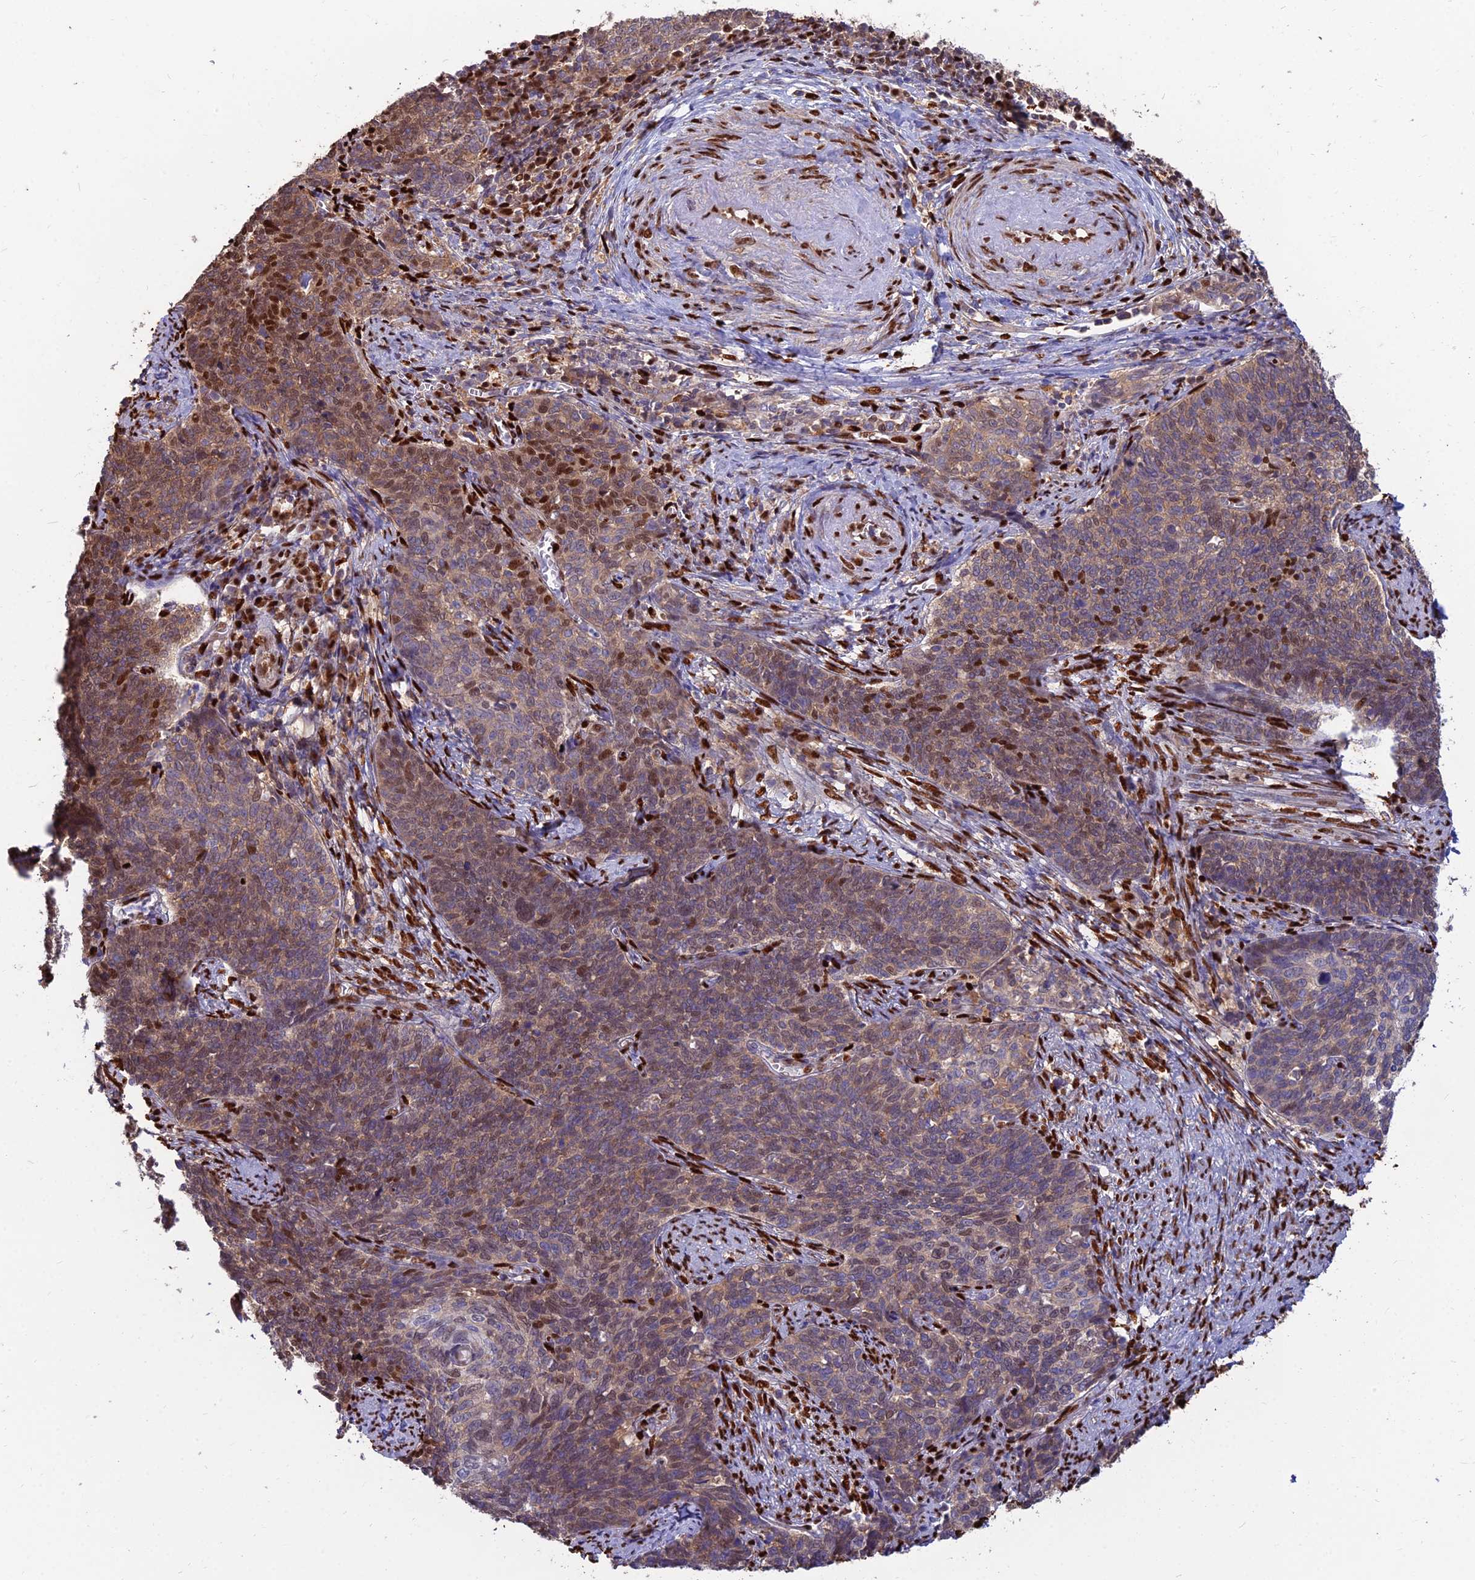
{"staining": {"intensity": "strong", "quantity": "25%-75%", "location": "cytoplasmic/membranous,nuclear"}, "tissue": "cervical cancer", "cell_type": "Tumor cells", "image_type": "cancer", "snomed": [{"axis": "morphology", "description": "Squamous cell carcinoma, NOS"}, {"axis": "topography", "description": "Cervix"}], "caption": "Immunohistochemistry (IHC) staining of cervical cancer (squamous cell carcinoma), which shows high levels of strong cytoplasmic/membranous and nuclear positivity in about 25%-75% of tumor cells indicating strong cytoplasmic/membranous and nuclear protein positivity. The staining was performed using DAB (3,3'-diaminobenzidine) (brown) for protein detection and nuclei were counterstained in hematoxylin (blue).", "gene": "DNPEP", "patient": {"sex": "female", "age": 39}}